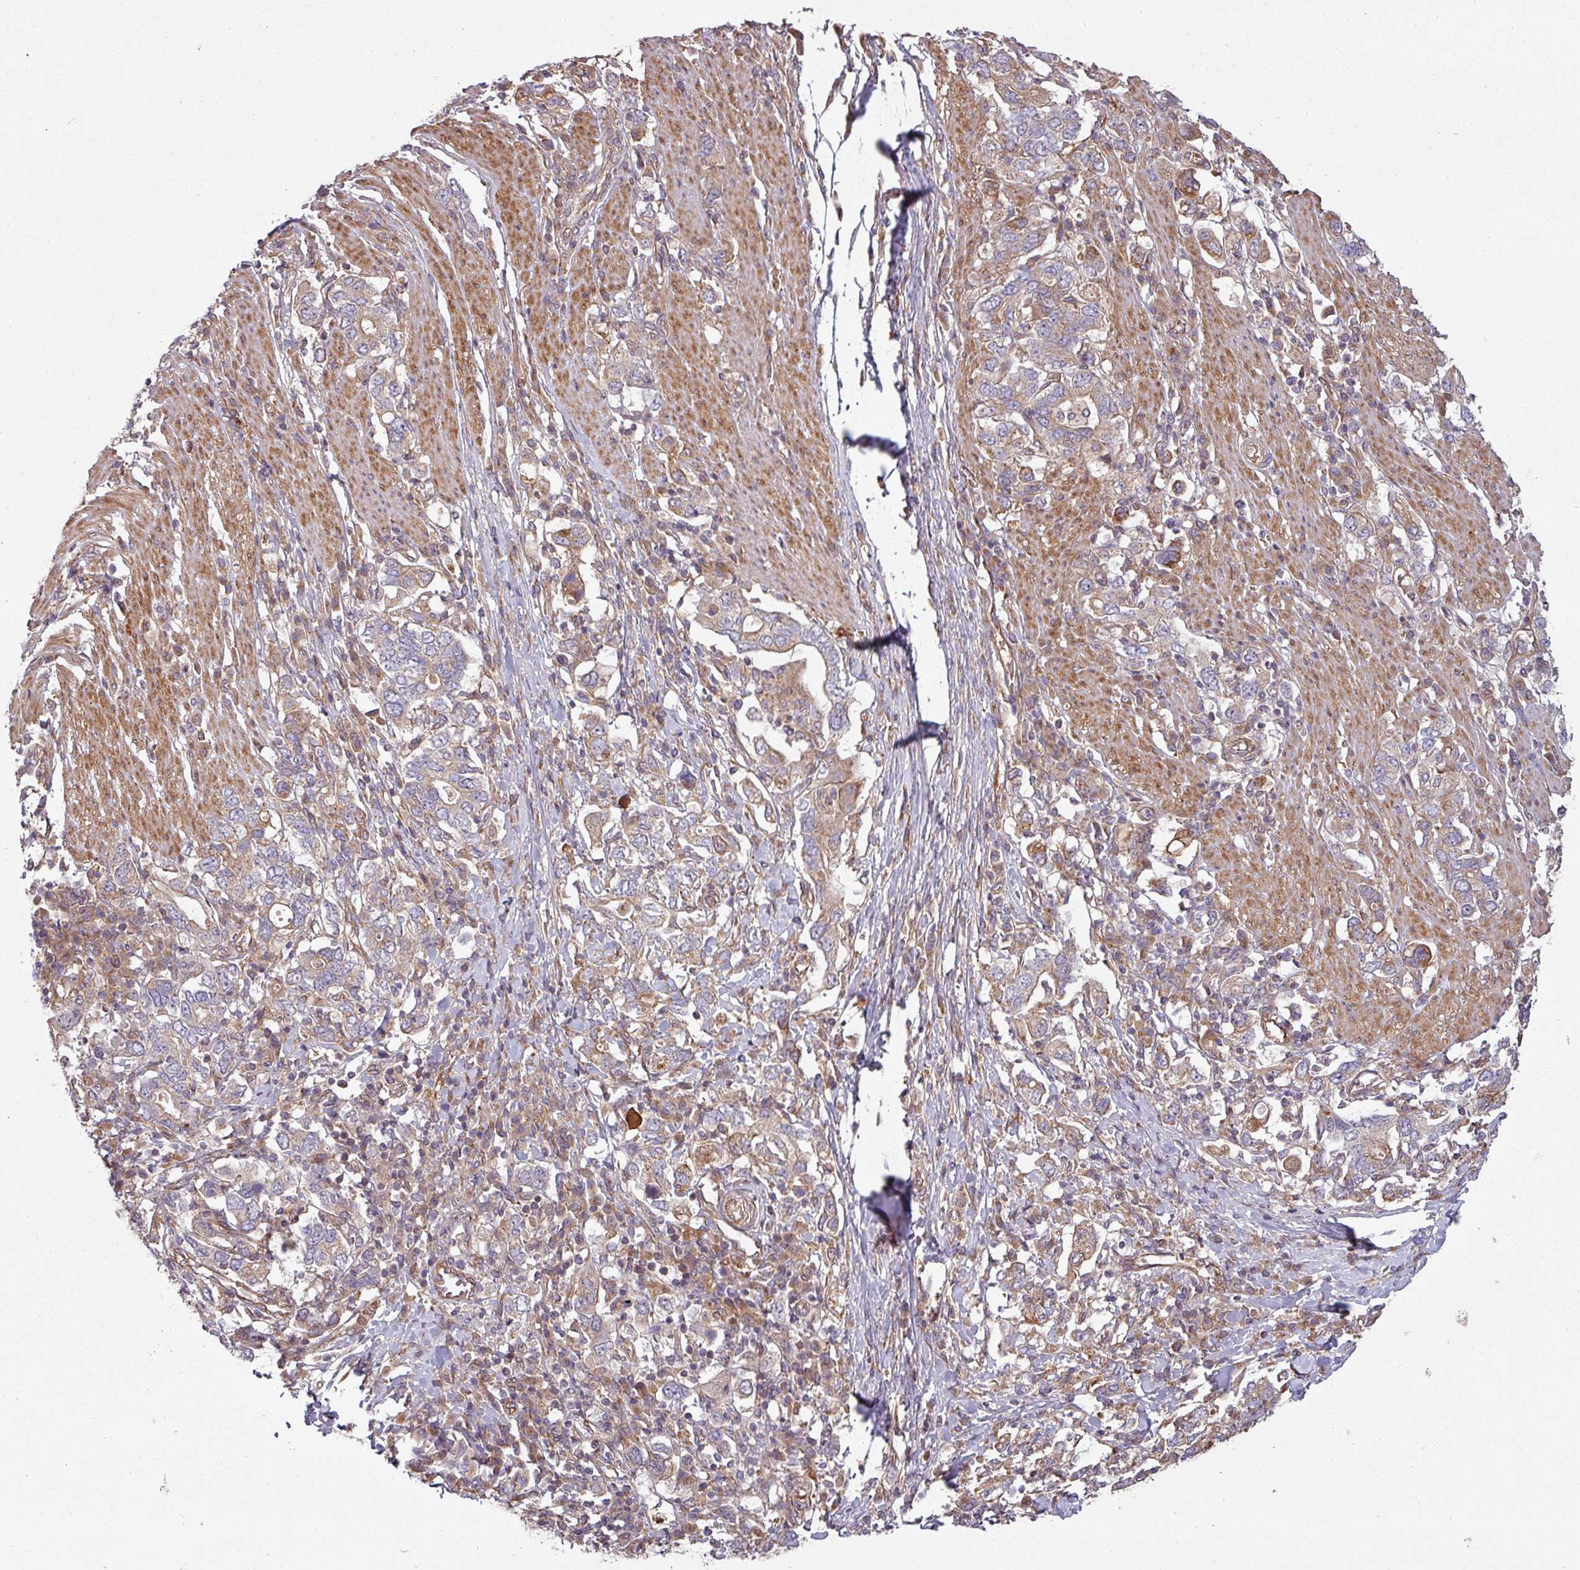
{"staining": {"intensity": "weak", "quantity": ">75%", "location": "cytoplasmic/membranous"}, "tissue": "stomach cancer", "cell_type": "Tumor cells", "image_type": "cancer", "snomed": [{"axis": "morphology", "description": "Adenocarcinoma, NOS"}, {"axis": "topography", "description": "Stomach, upper"}, {"axis": "topography", "description": "Stomach"}], "caption": "Weak cytoplasmic/membranous staining for a protein is present in about >75% of tumor cells of stomach cancer (adenocarcinoma) using immunohistochemistry.", "gene": "SNRNP25", "patient": {"sex": "male", "age": 62}}